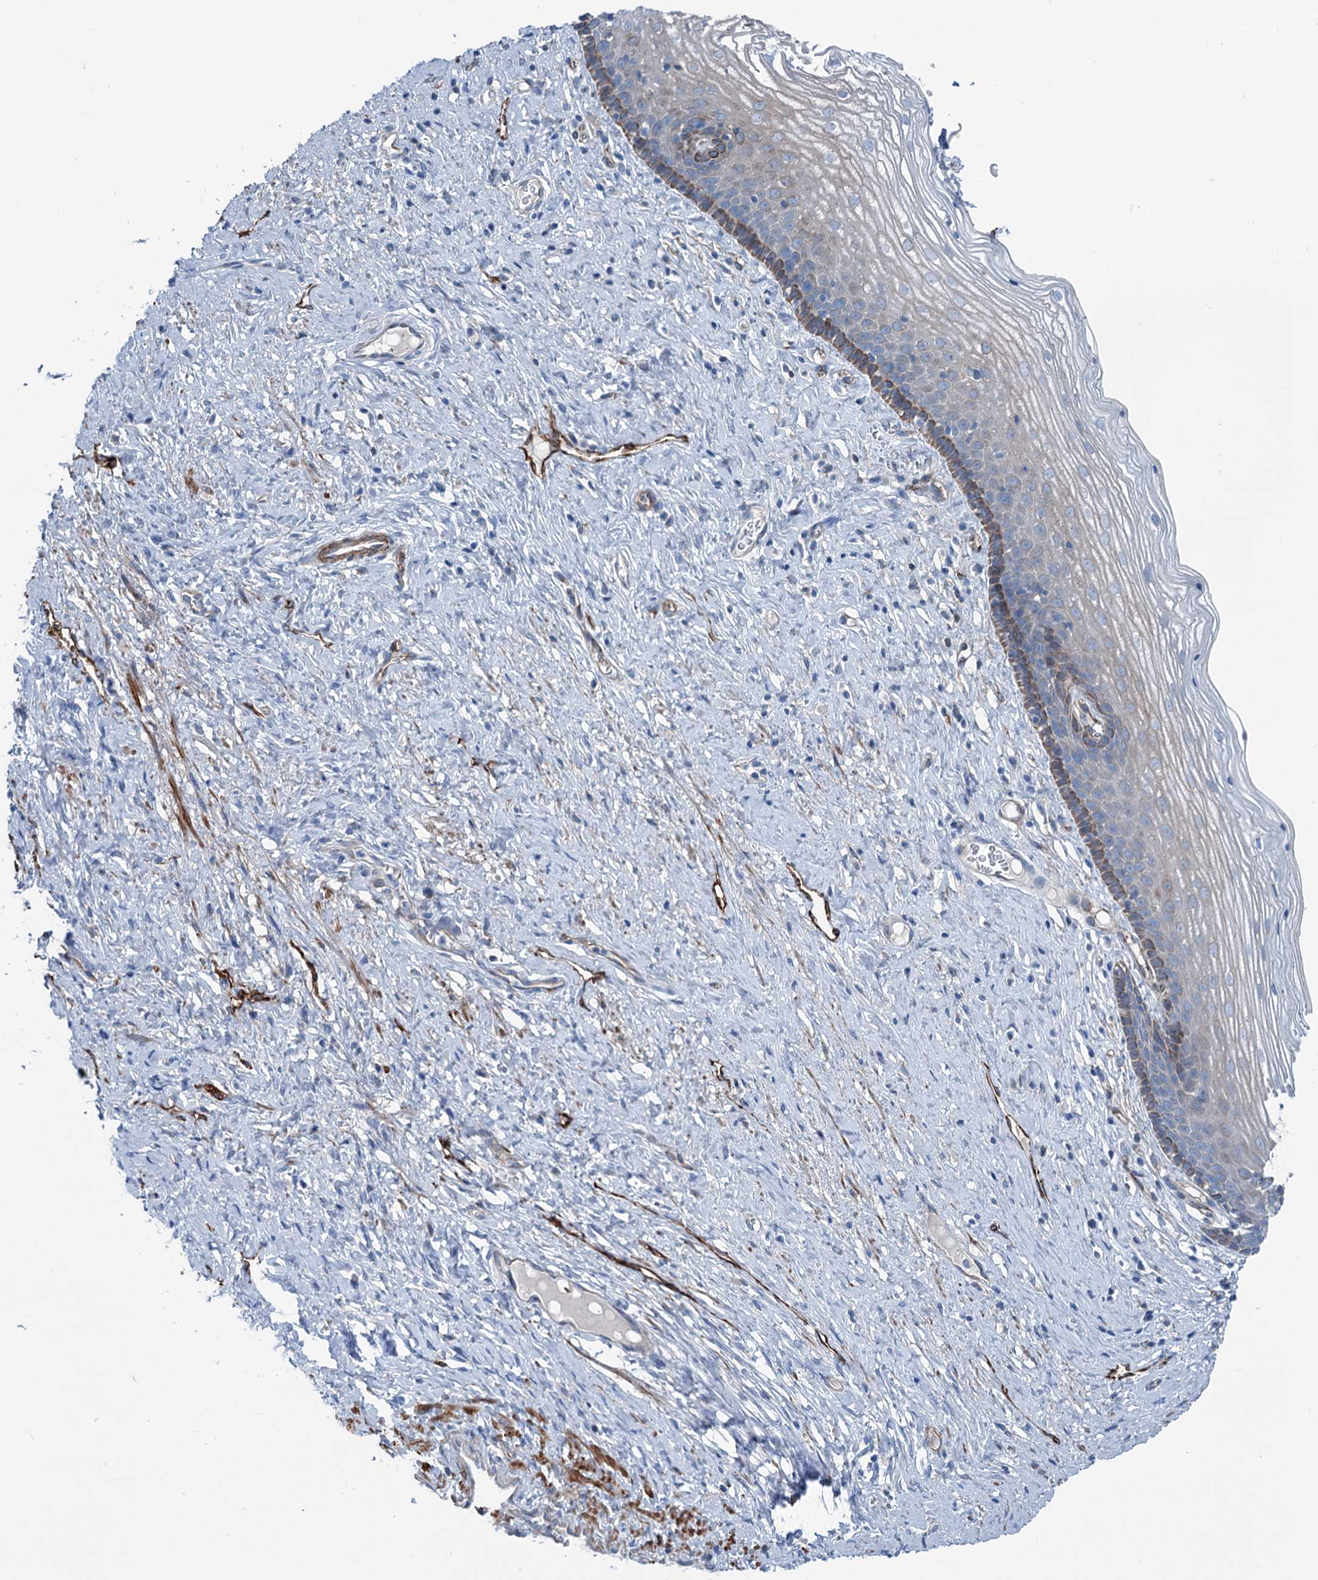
{"staining": {"intensity": "negative", "quantity": "none", "location": "none"}, "tissue": "cervix", "cell_type": "Glandular cells", "image_type": "normal", "snomed": [{"axis": "morphology", "description": "Normal tissue, NOS"}, {"axis": "topography", "description": "Cervix"}], "caption": "IHC of unremarkable human cervix demonstrates no expression in glandular cells.", "gene": "CALCOCO1", "patient": {"sex": "female", "age": 42}}